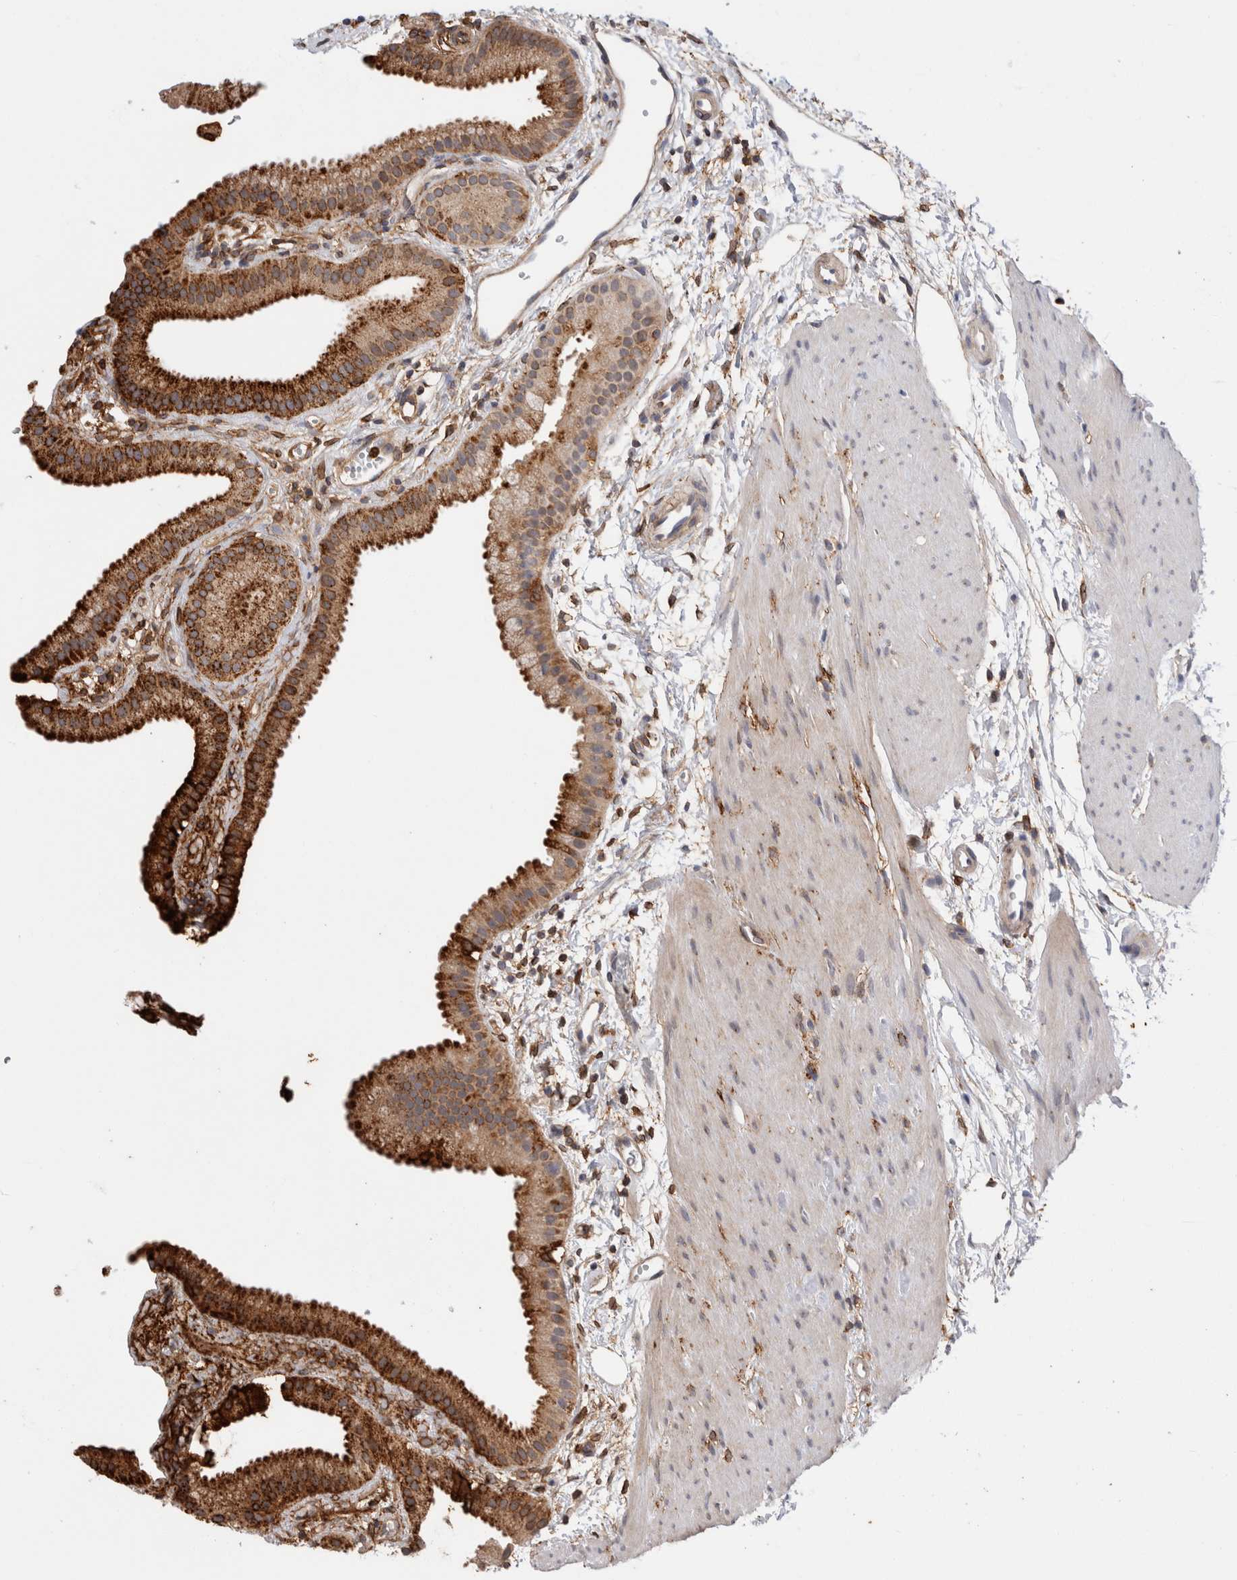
{"staining": {"intensity": "strong", "quantity": ">75%", "location": "cytoplasmic/membranous"}, "tissue": "gallbladder", "cell_type": "Glandular cells", "image_type": "normal", "snomed": [{"axis": "morphology", "description": "Normal tissue, NOS"}, {"axis": "topography", "description": "Gallbladder"}], "caption": "Gallbladder stained with immunohistochemistry reveals strong cytoplasmic/membranous positivity in about >75% of glandular cells.", "gene": "CCDC88B", "patient": {"sex": "female", "age": 64}}